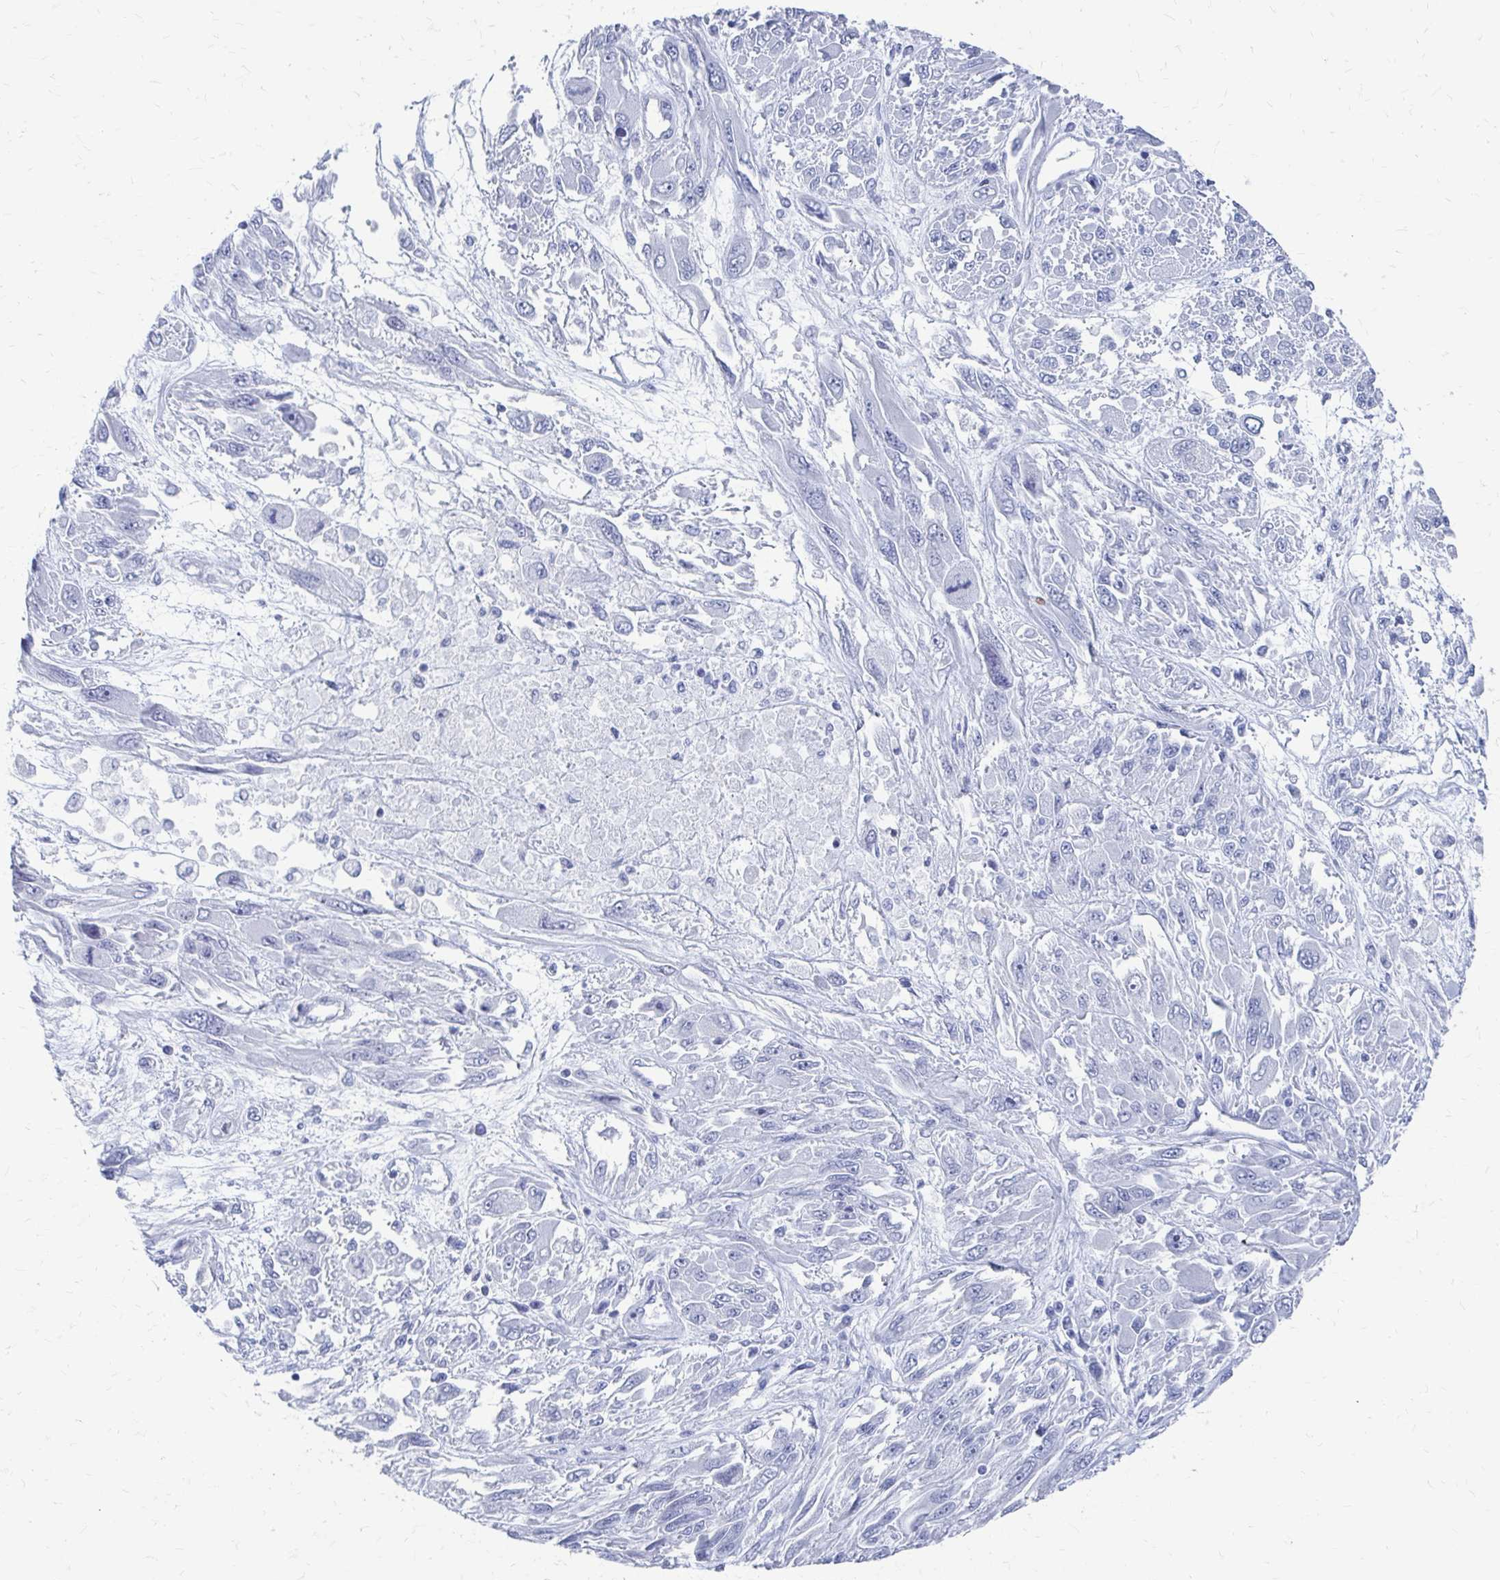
{"staining": {"intensity": "negative", "quantity": "none", "location": "none"}, "tissue": "melanoma", "cell_type": "Tumor cells", "image_type": "cancer", "snomed": [{"axis": "morphology", "description": "Malignant melanoma, NOS"}, {"axis": "topography", "description": "Skin"}], "caption": "Malignant melanoma was stained to show a protein in brown. There is no significant positivity in tumor cells. The staining is performed using DAB brown chromogen with nuclei counter-stained in using hematoxylin.", "gene": "CDIN1", "patient": {"sex": "female", "age": 91}}